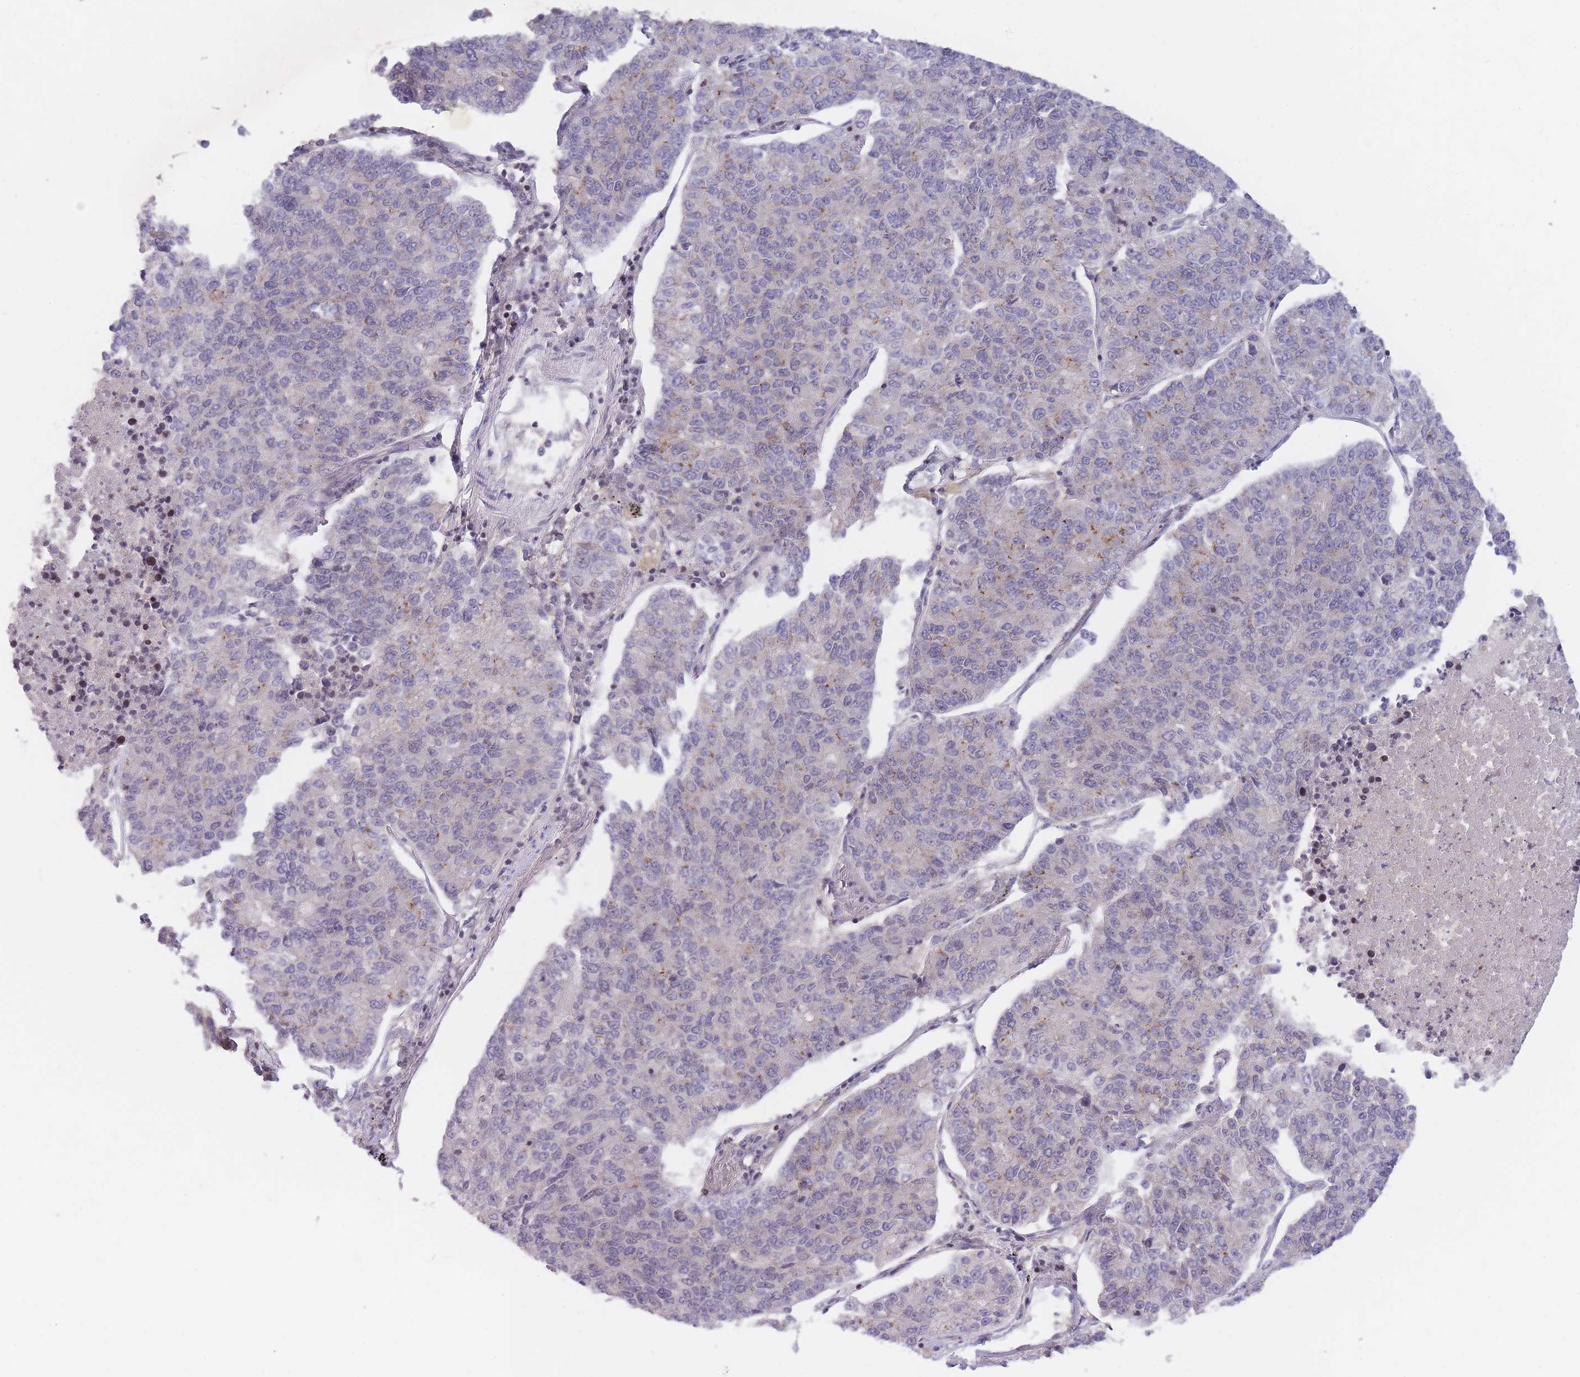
{"staining": {"intensity": "negative", "quantity": "none", "location": "none"}, "tissue": "lung cancer", "cell_type": "Tumor cells", "image_type": "cancer", "snomed": [{"axis": "morphology", "description": "Adenocarcinoma, NOS"}, {"axis": "topography", "description": "Lung"}], "caption": "Tumor cells are negative for protein expression in human lung cancer.", "gene": "SLC35F5", "patient": {"sex": "male", "age": 49}}